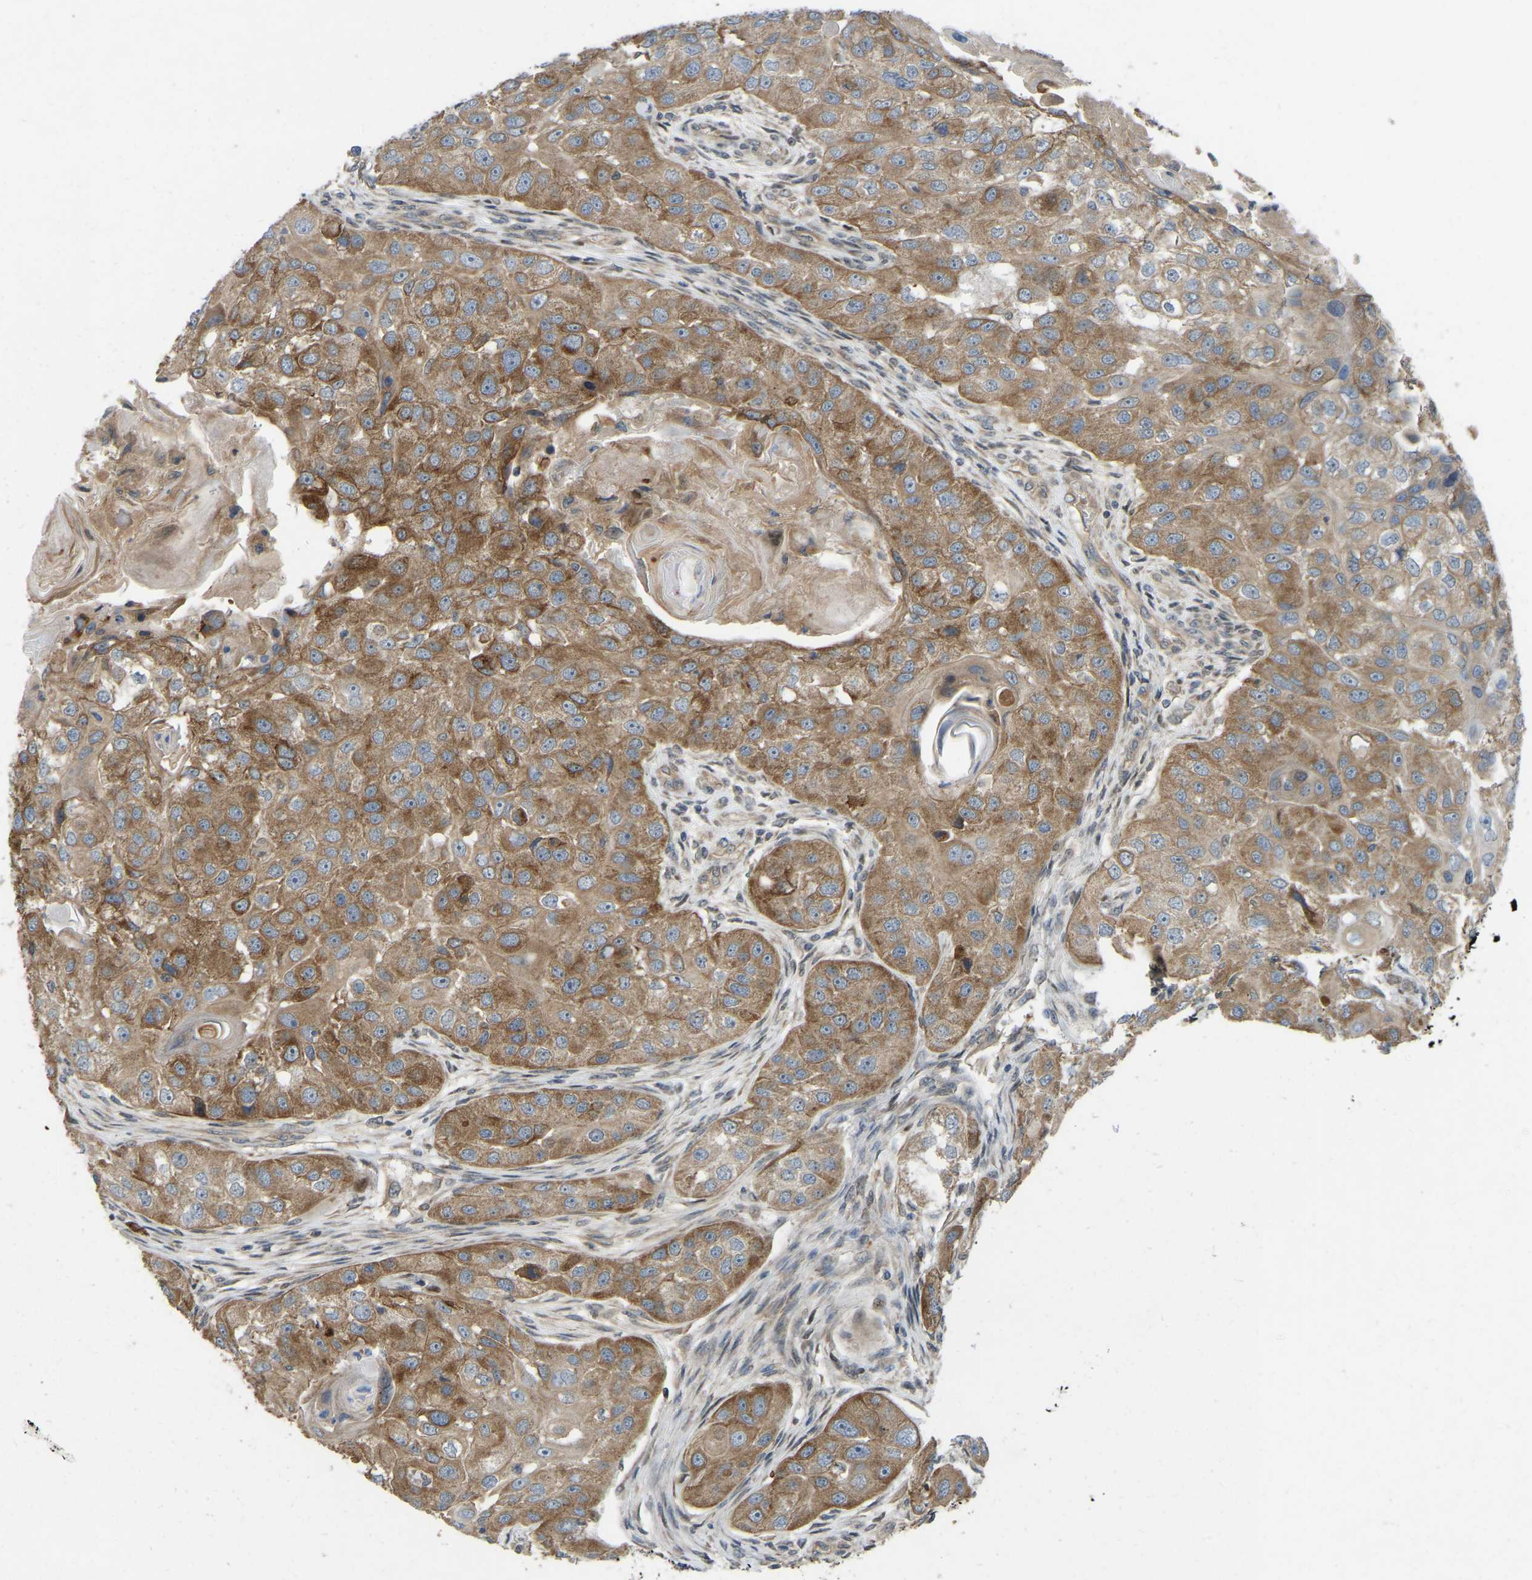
{"staining": {"intensity": "moderate", "quantity": ">75%", "location": "cytoplasmic/membranous"}, "tissue": "head and neck cancer", "cell_type": "Tumor cells", "image_type": "cancer", "snomed": [{"axis": "morphology", "description": "Normal tissue, NOS"}, {"axis": "morphology", "description": "Squamous cell carcinoma, NOS"}, {"axis": "topography", "description": "Skeletal muscle"}, {"axis": "topography", "description": "Head-Neck"}], "caption": "The image exhibits a brown stain indicating the presence of a protein in the cytoplasmic/membranous of tumor cells in head and neck cancer (squamous cell carcinoma).", "gene": "C21orf91", "patient": {"sex": "male", "age": 51}}